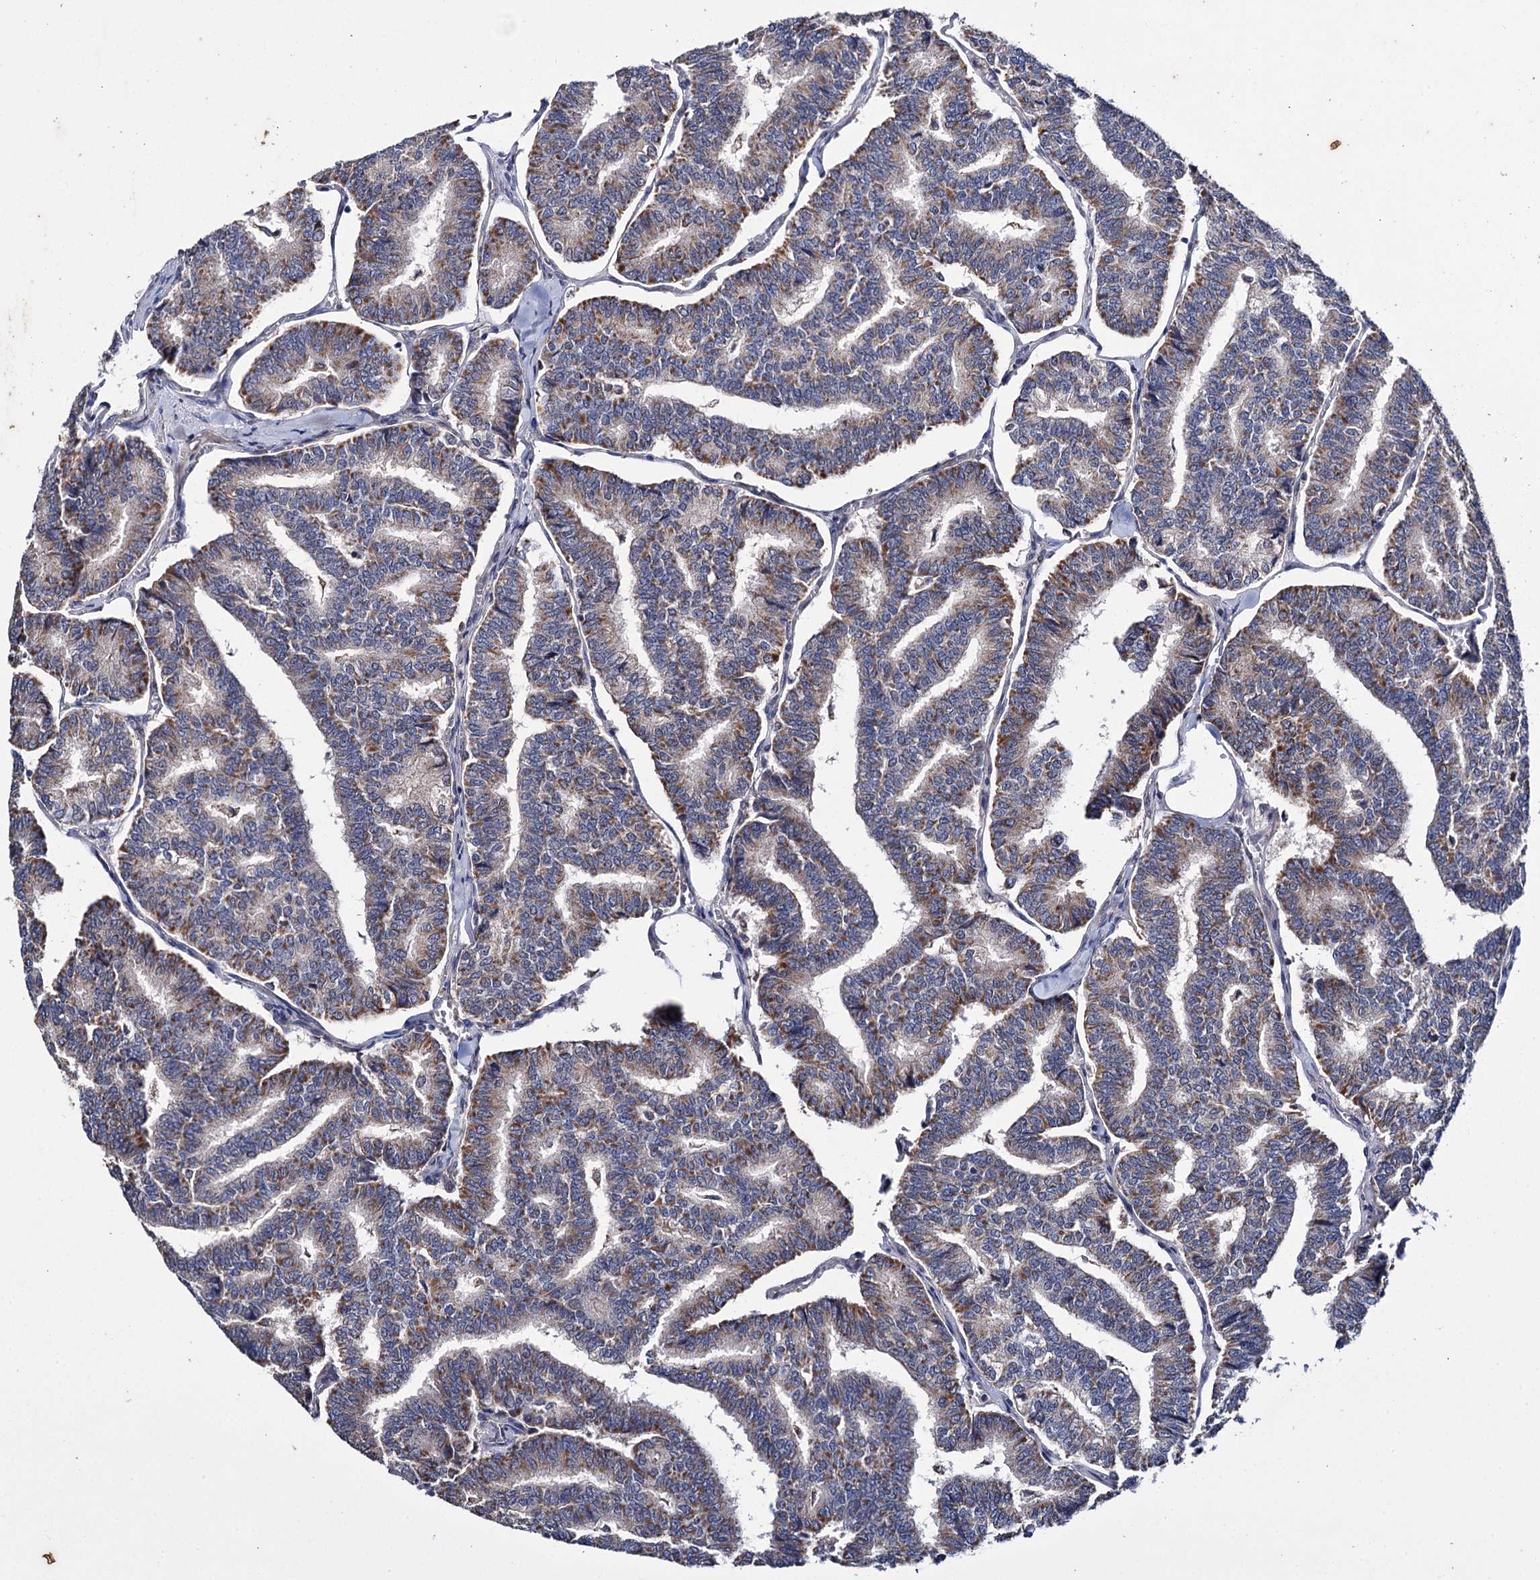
{"staining": {"intensity": "strong", "quantity": "25%-75%", "location": "cytoplasmic/membranous"}, "tissue": "thyroid cancer", "cell_type": "Tumor cells", "image_type": "cancer", "snomed": [{"axis": "morphology", "description": "Papillary adenocarcinoma, NOS"}, {"axis": "topography", "description": "Thyroid gland"}], "caption": "Protein expression analysis of thyroid cancer (papillary adenocarcinoma) reveals strong cytoplasmic/membranous positivity in approximately 25%-75% of tumor cells.", "gene": "CLPB", "patient": {"sex": "female", "age": 35}}